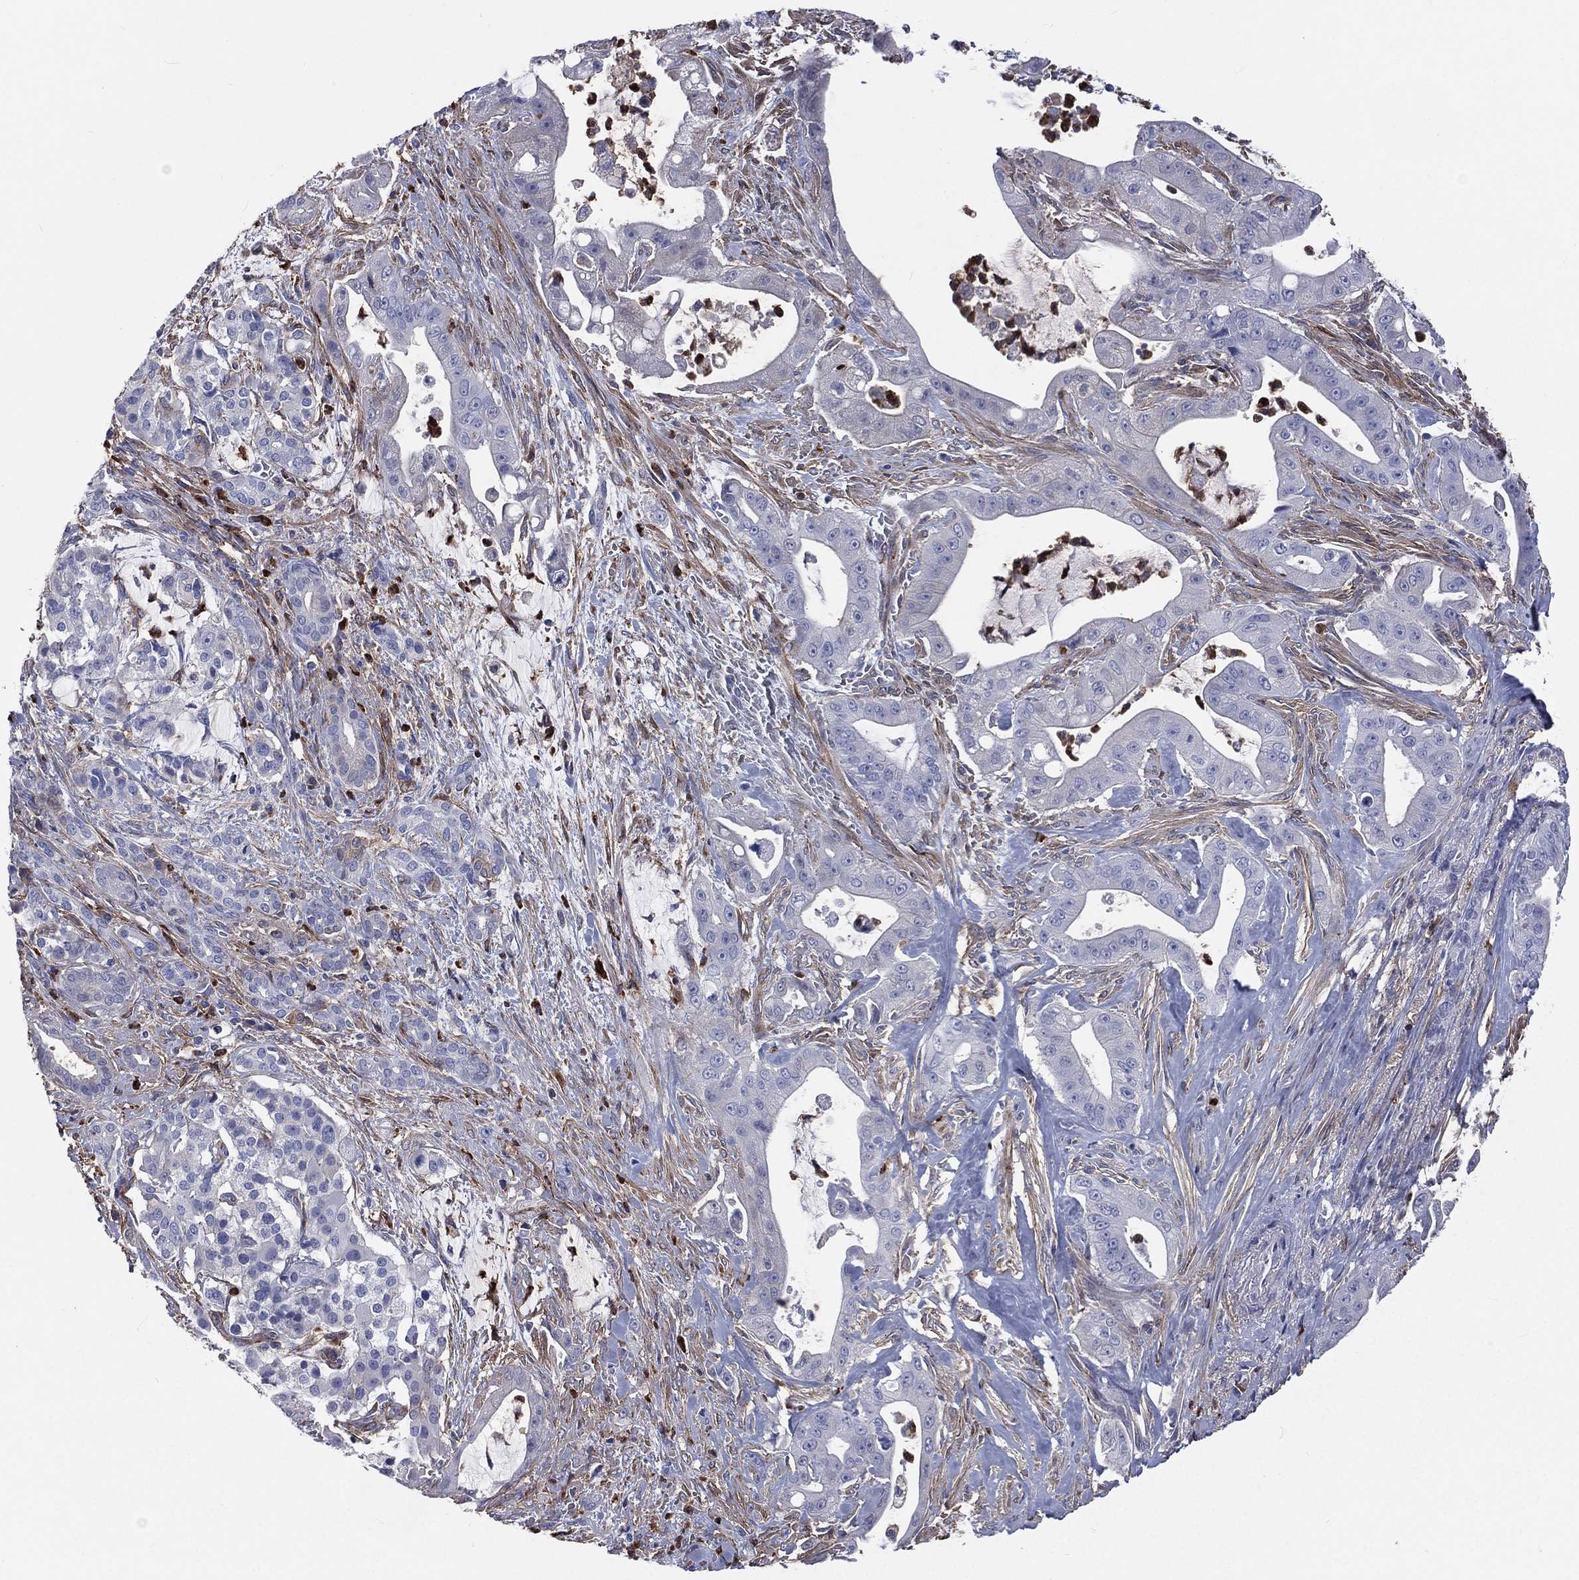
{"staining": {"intensity": "negative", "quantity": "none", "location": "none"}, "tissue": "pancreatic cancer", "cell_type": "Tumor cells", "image_type": "cancer", "snomed": [{"axis": "morphology", "description": "Normal tissue, NOS"}, {"axis": "morphology", "description": "Inflammation, NOS"}, {"axis": "morphology", "description": "Adenocarcinoma, NOS"}, {"axis": "topography", "description": "Pancreas"}], "caption": "High power microscopy histopathology image of an immunohistochemistry (IHC) image of pancreatic cancer (adenocarcinoma), revealing no significant positivity in tumor cells.", "gene": "BASP1", "patient": {"sex": "male", "age": 57}}